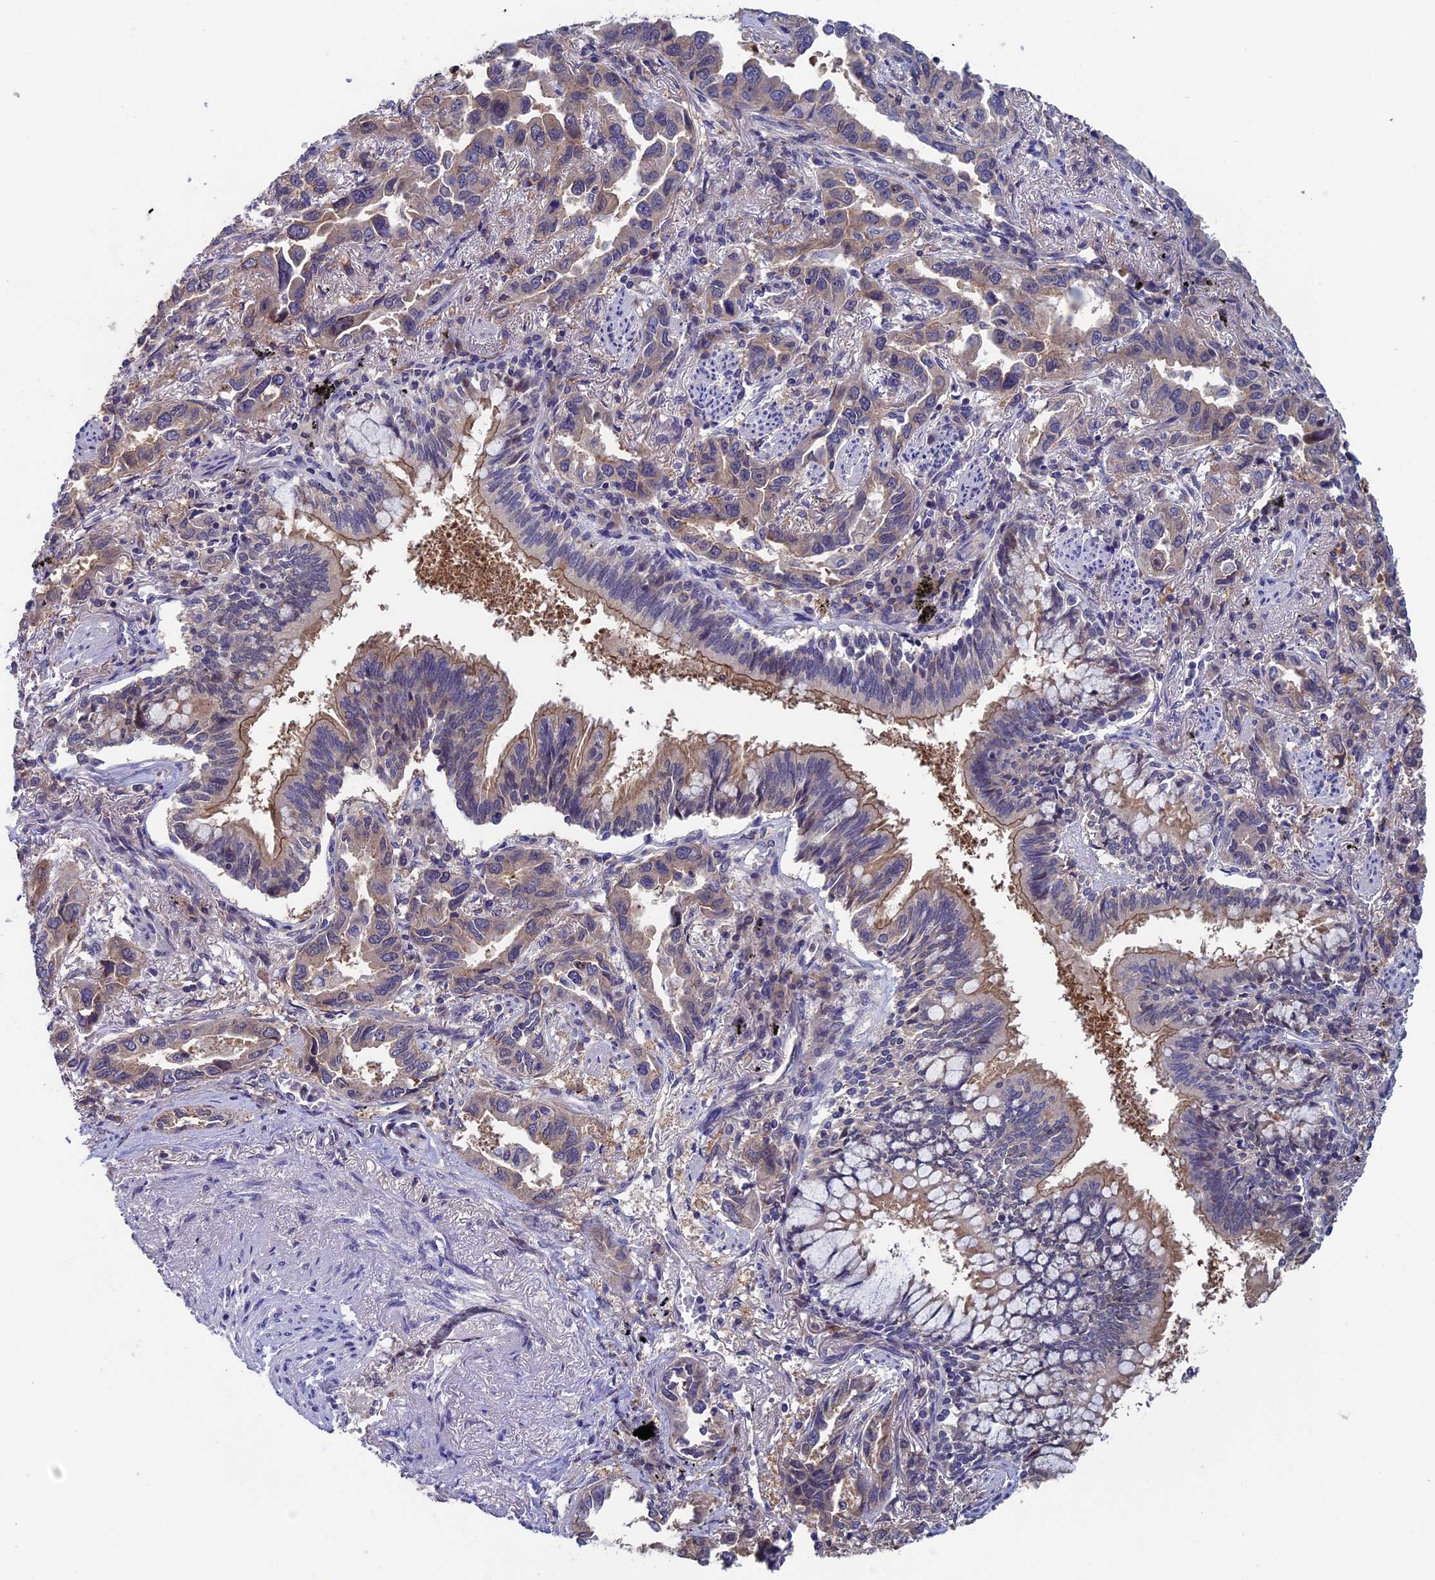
{"staining": {"intensity": "weak", "quantity": "<25%", "location": "cytoplasmic/membranous"}, "tissue": "lung cancer", "cell_type": "Tumor cells", "image_type": "cancer", "snomed": [{"axis": "morphology", "description": "Adenocarcinoma, NOS"}, {"axis": "topography", "description": "Lung"}], "caption": "IHC of lung adenocarcinoma exhibits no positivity in tumor cells.", "gene": "LCMT1", "patient": {"sex": "male", "age": 67}}